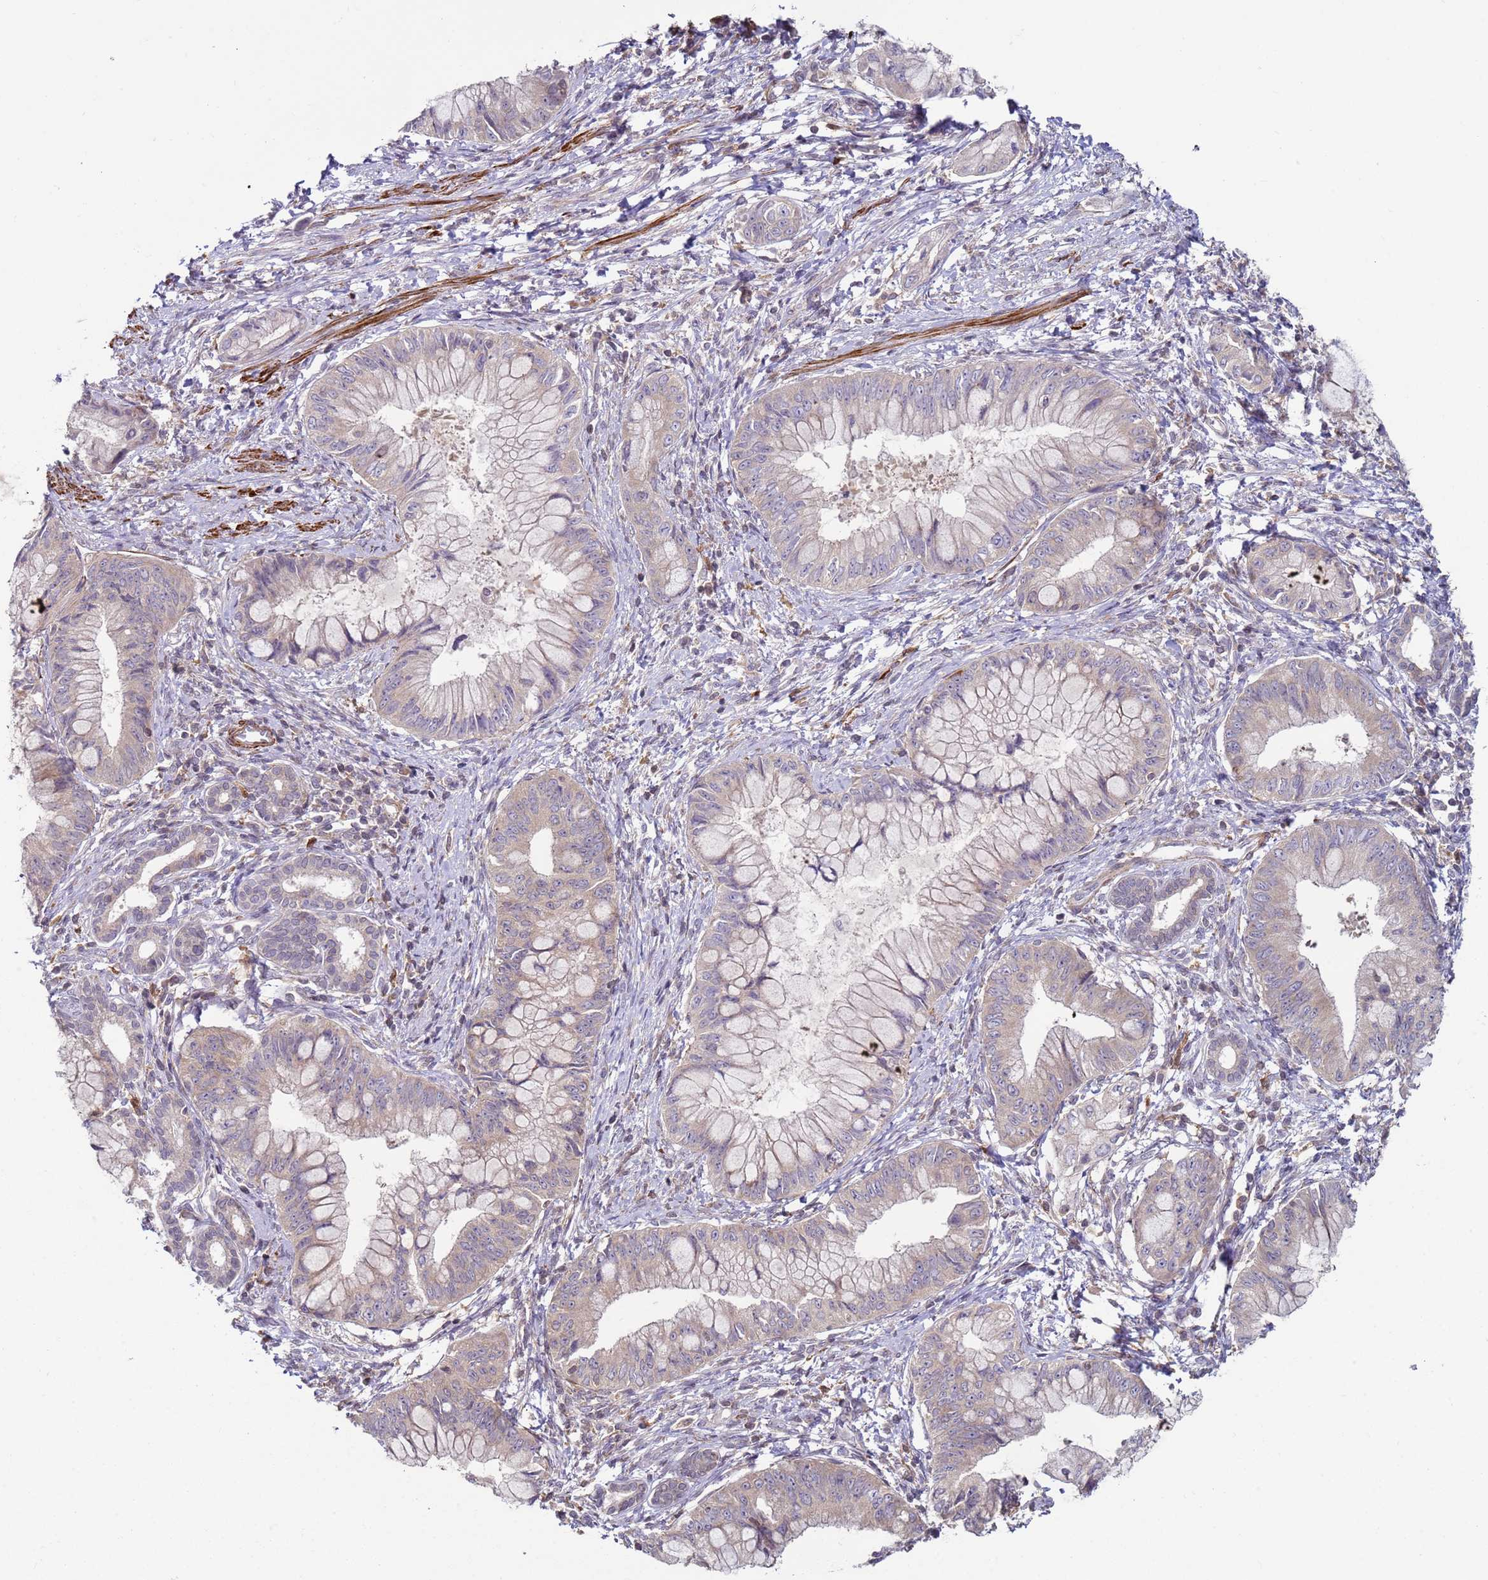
{"staining": {"intensity": "weak", "quantity": "<25%", "location": "cytoplasmic/membranous"}, "tissue": "pancreatic cancer", "cell_type": "Tumor cells", "image_type": "cancer", "snomed": [{"axis": "morphology", "description": "Adenocarcinoma, NOS"}, {"axis": "topography", "description": "Pancreas"}], "caption": "Protein analysis of pancreatic adenocarcinoma shows no significant positivity in tumor cells. (DAB IHC with hematoxylin counter stain).", "gene": "SNAPC4", "patient": {"sex": "male", "age": 48}}